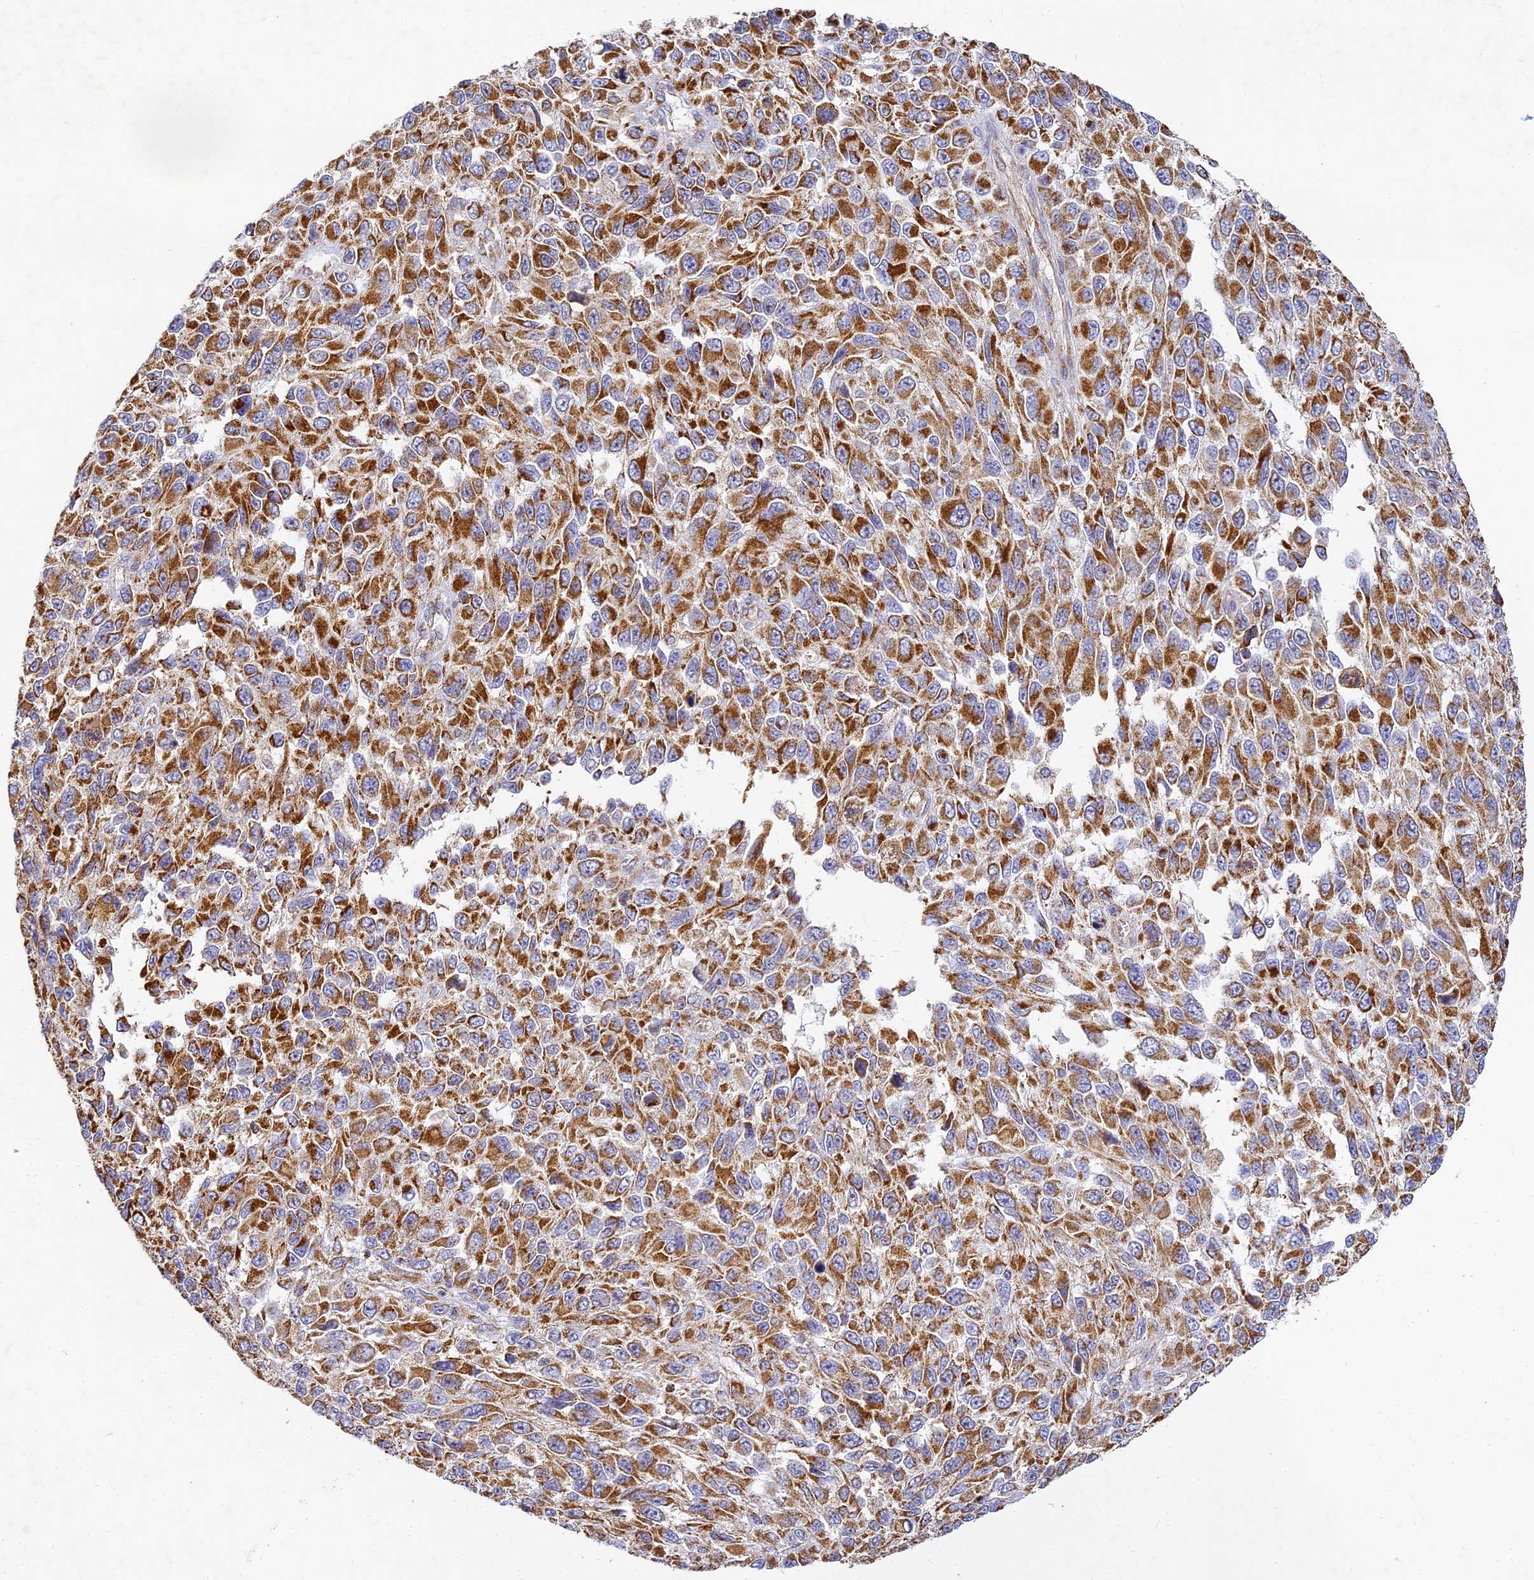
{"staining": {"intensity": "strong", "quantity": ">75%", "location": "cytoplasmic/membranous"}, "tissue": "melanoma", "cell_type": "Tumor cells", "image_type": "cancer", "snomed": [{"axis": "morphology", "description": "Normal tissue, NOS"}, {"axis": "morphology", "description": "Malignant melanoma, NOS"}, {"axis": "topography", "description": "Skin"}], "caption": "Immunohistochemical staining of malignant melanoma shows strong cytoplasmic/membranous protein staining in approximately >75% of tumor cells.", "gene": "DONSON", "patient": {"sex": "female", "age": 96}}